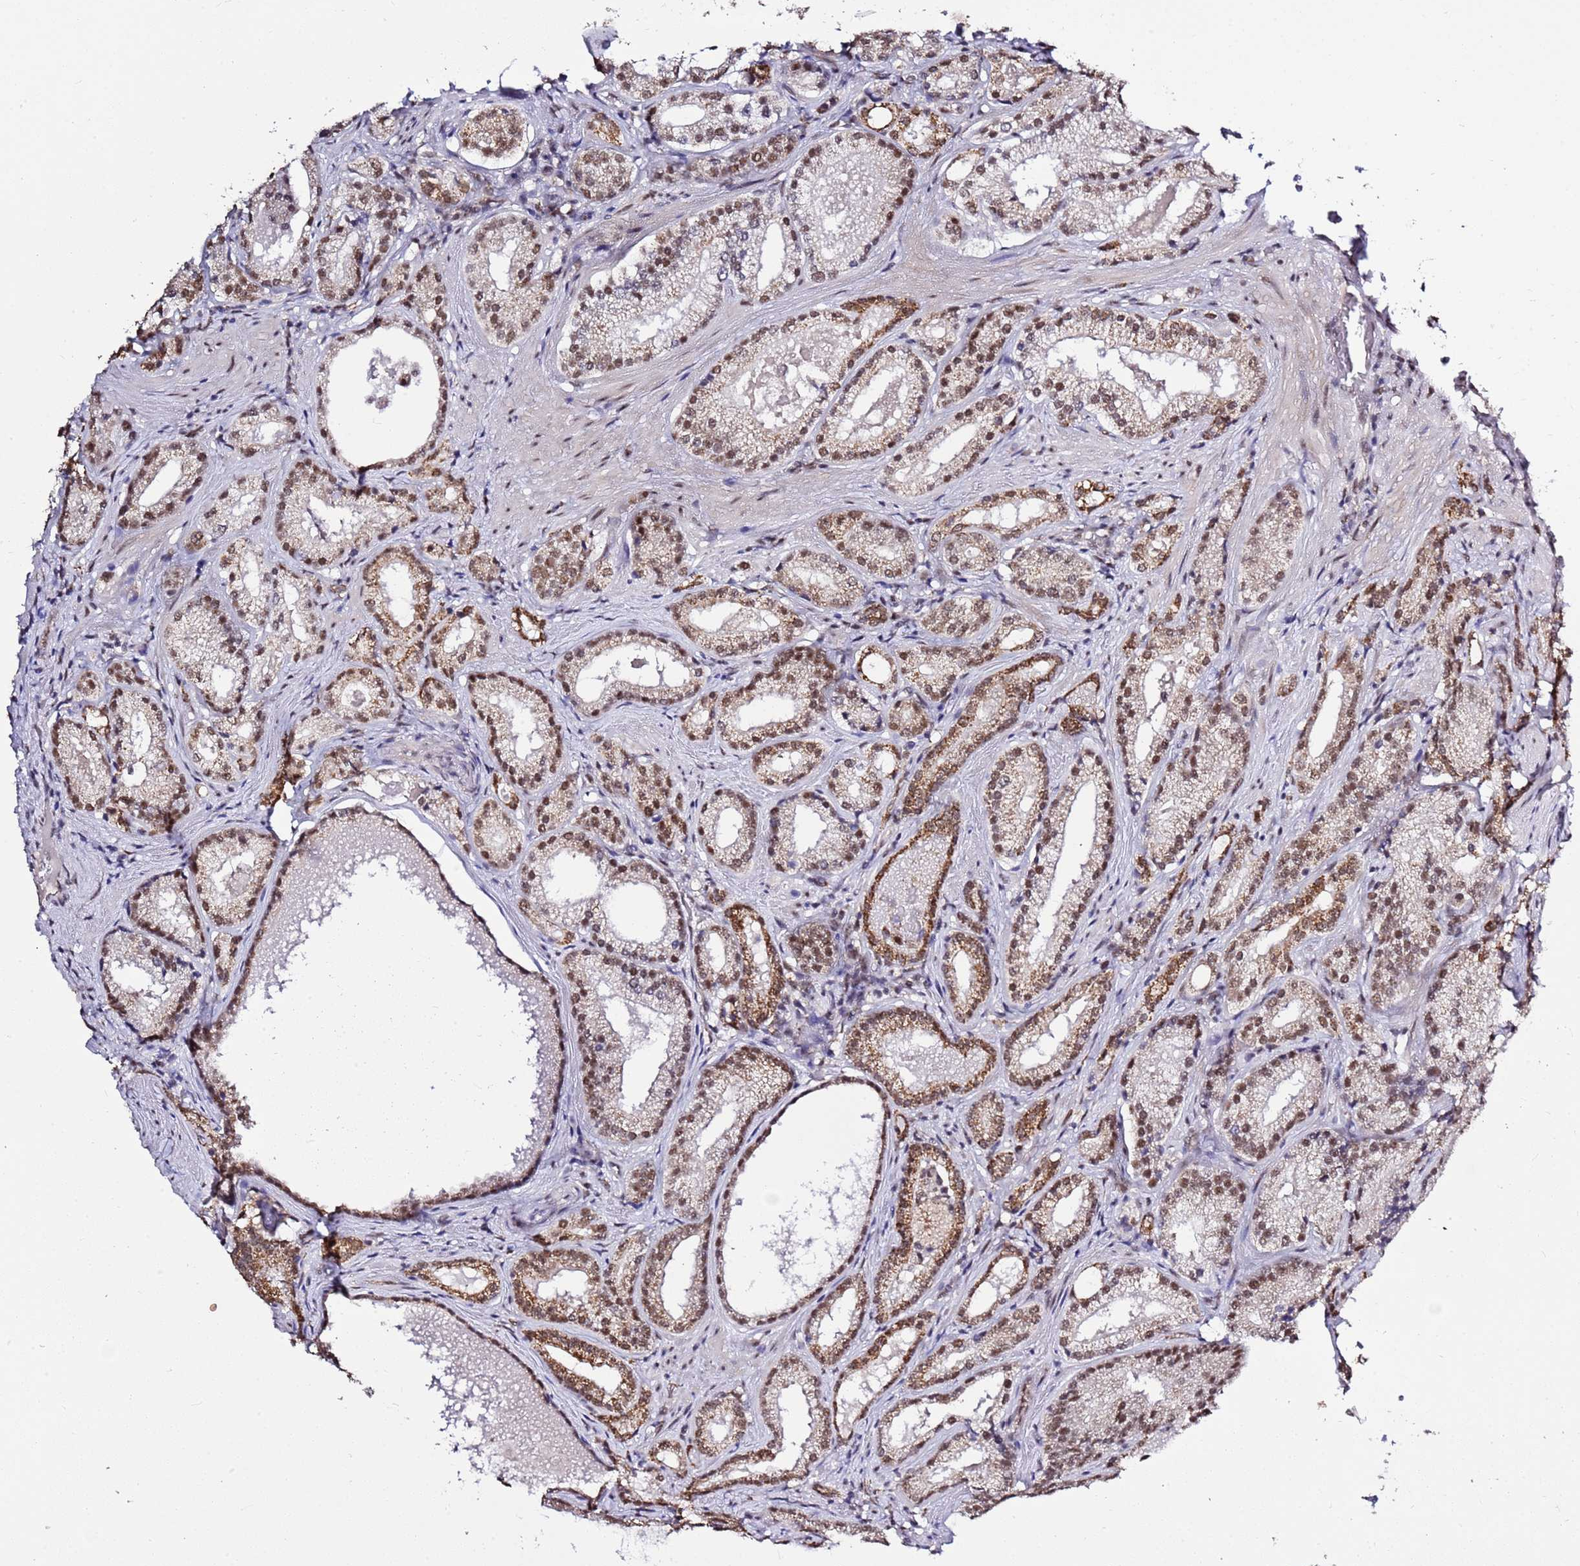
{"staining": {"intensity": "moderate", "quantity": ">75%", "location": "cytoplasmic/membranous,nuclear"}, "tissue": "prostate cancer", "cell_type": "Tumor cells", "image_type": "cancer", "snomed": [{"axis": "morphology", "description": "Adenocarcinoma, Low grade"}, {"axis": "topography", "description": "Prostate"}], "caption": "A high-resolution micrograph shows IHC staining of prostate cancer (adenocarcinoma (low-grade)), which demonstrates moderate cytoplasmic/membranous and nuclear positivity in about >75% of tumor cells. The staining is performed using DAB brown chromogen to label protein expression. The nuclei are counter-stained blue using hematoxylin.", "gene": "AKAP8L", "patient": {"sex": "male", "age": 57}}